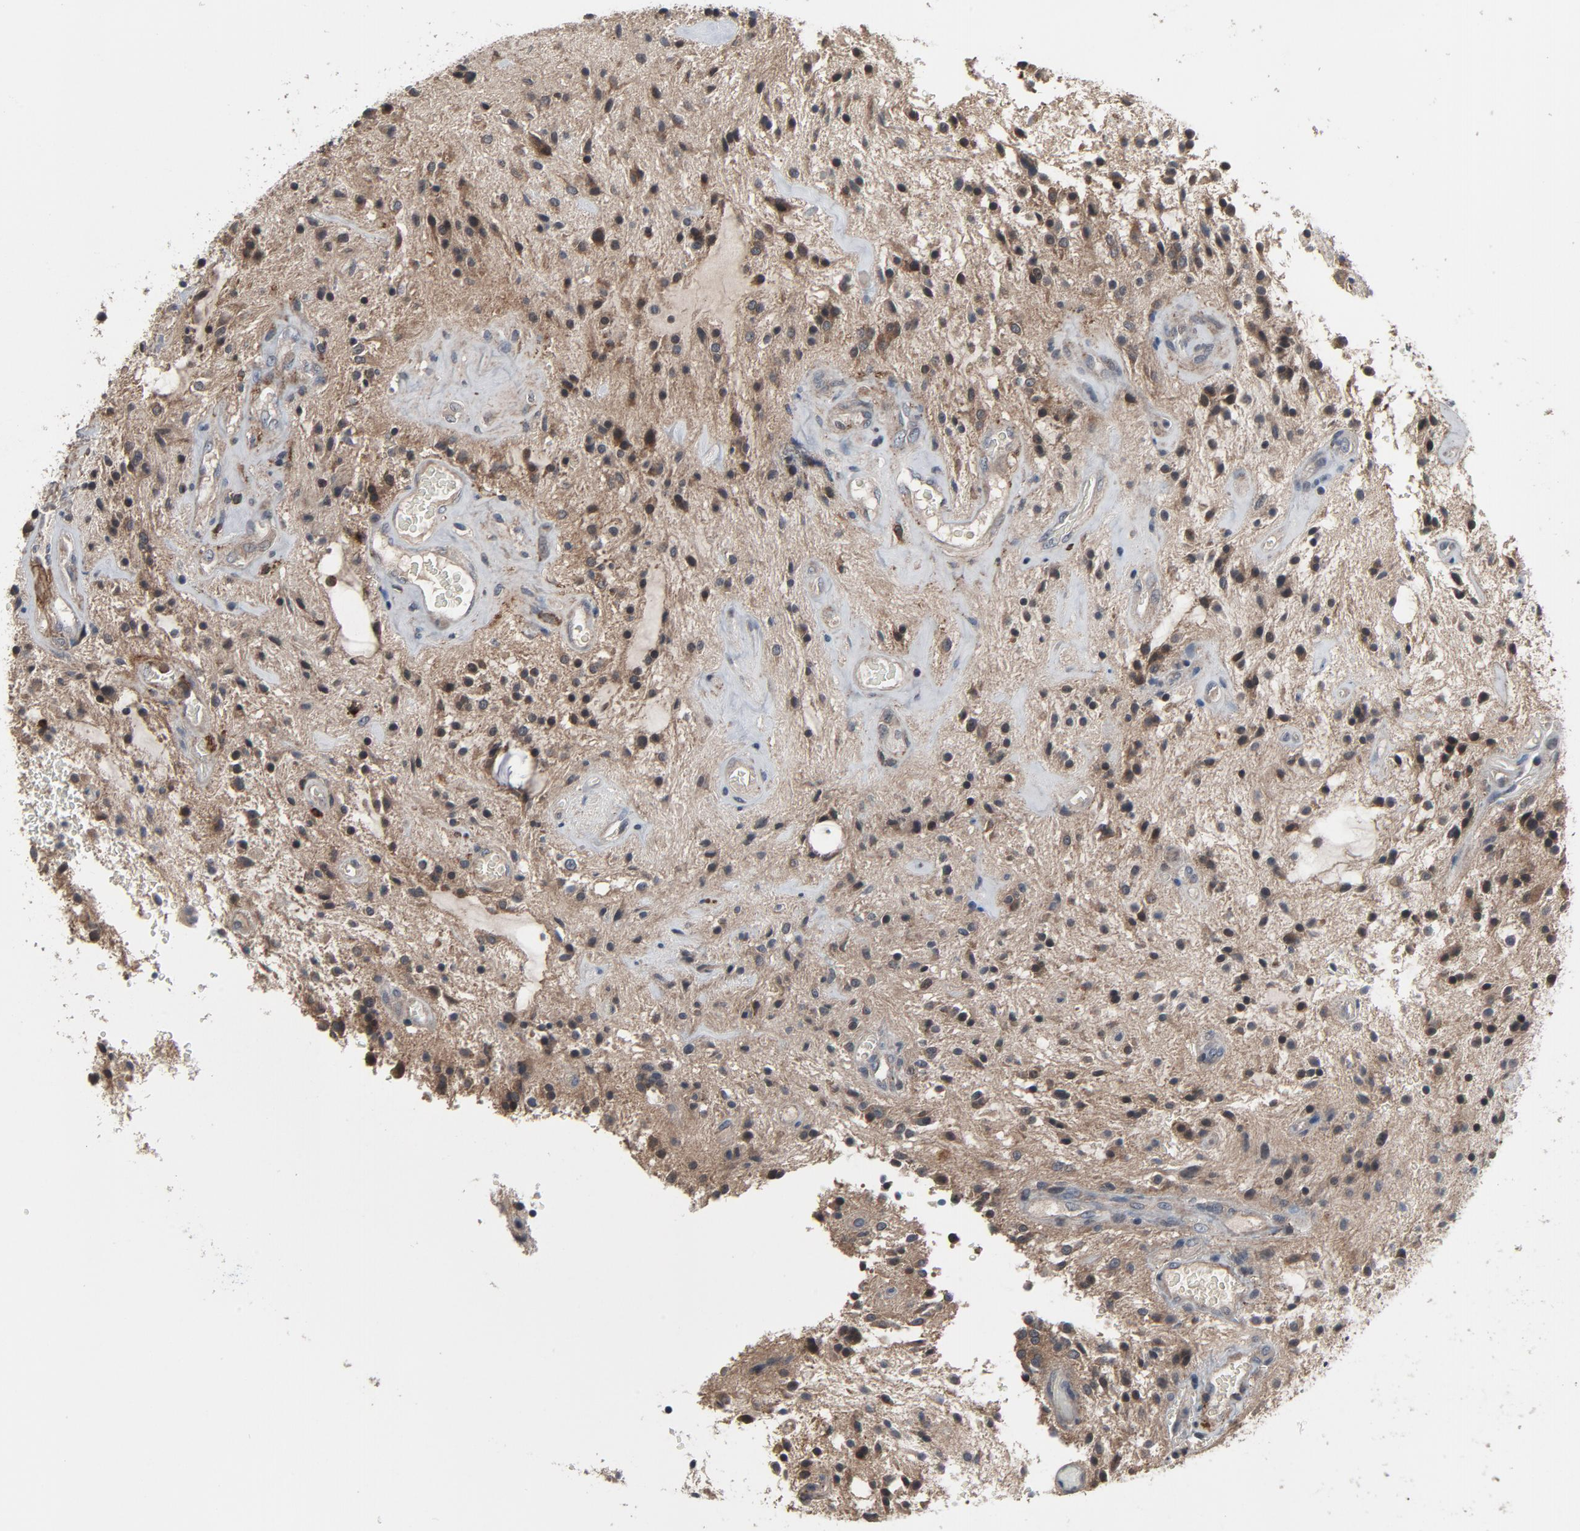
{"staining": {"intensity": "negative", "quantity": "none", "location": "none"}, "tissue": "glioma", "cell_type": "Tumor cells", "image_type": "cancer", "snomed": [{"axis": "morphology", "description": "Glioma, malignant, NOS"}, {"axis": "topography", "description": "Cerebellum"}], "caption": "There is no significant positivity in tumor cells of glioma.", "gene": "PDZD4", "patient": {"sex": "female", "age": 10}}